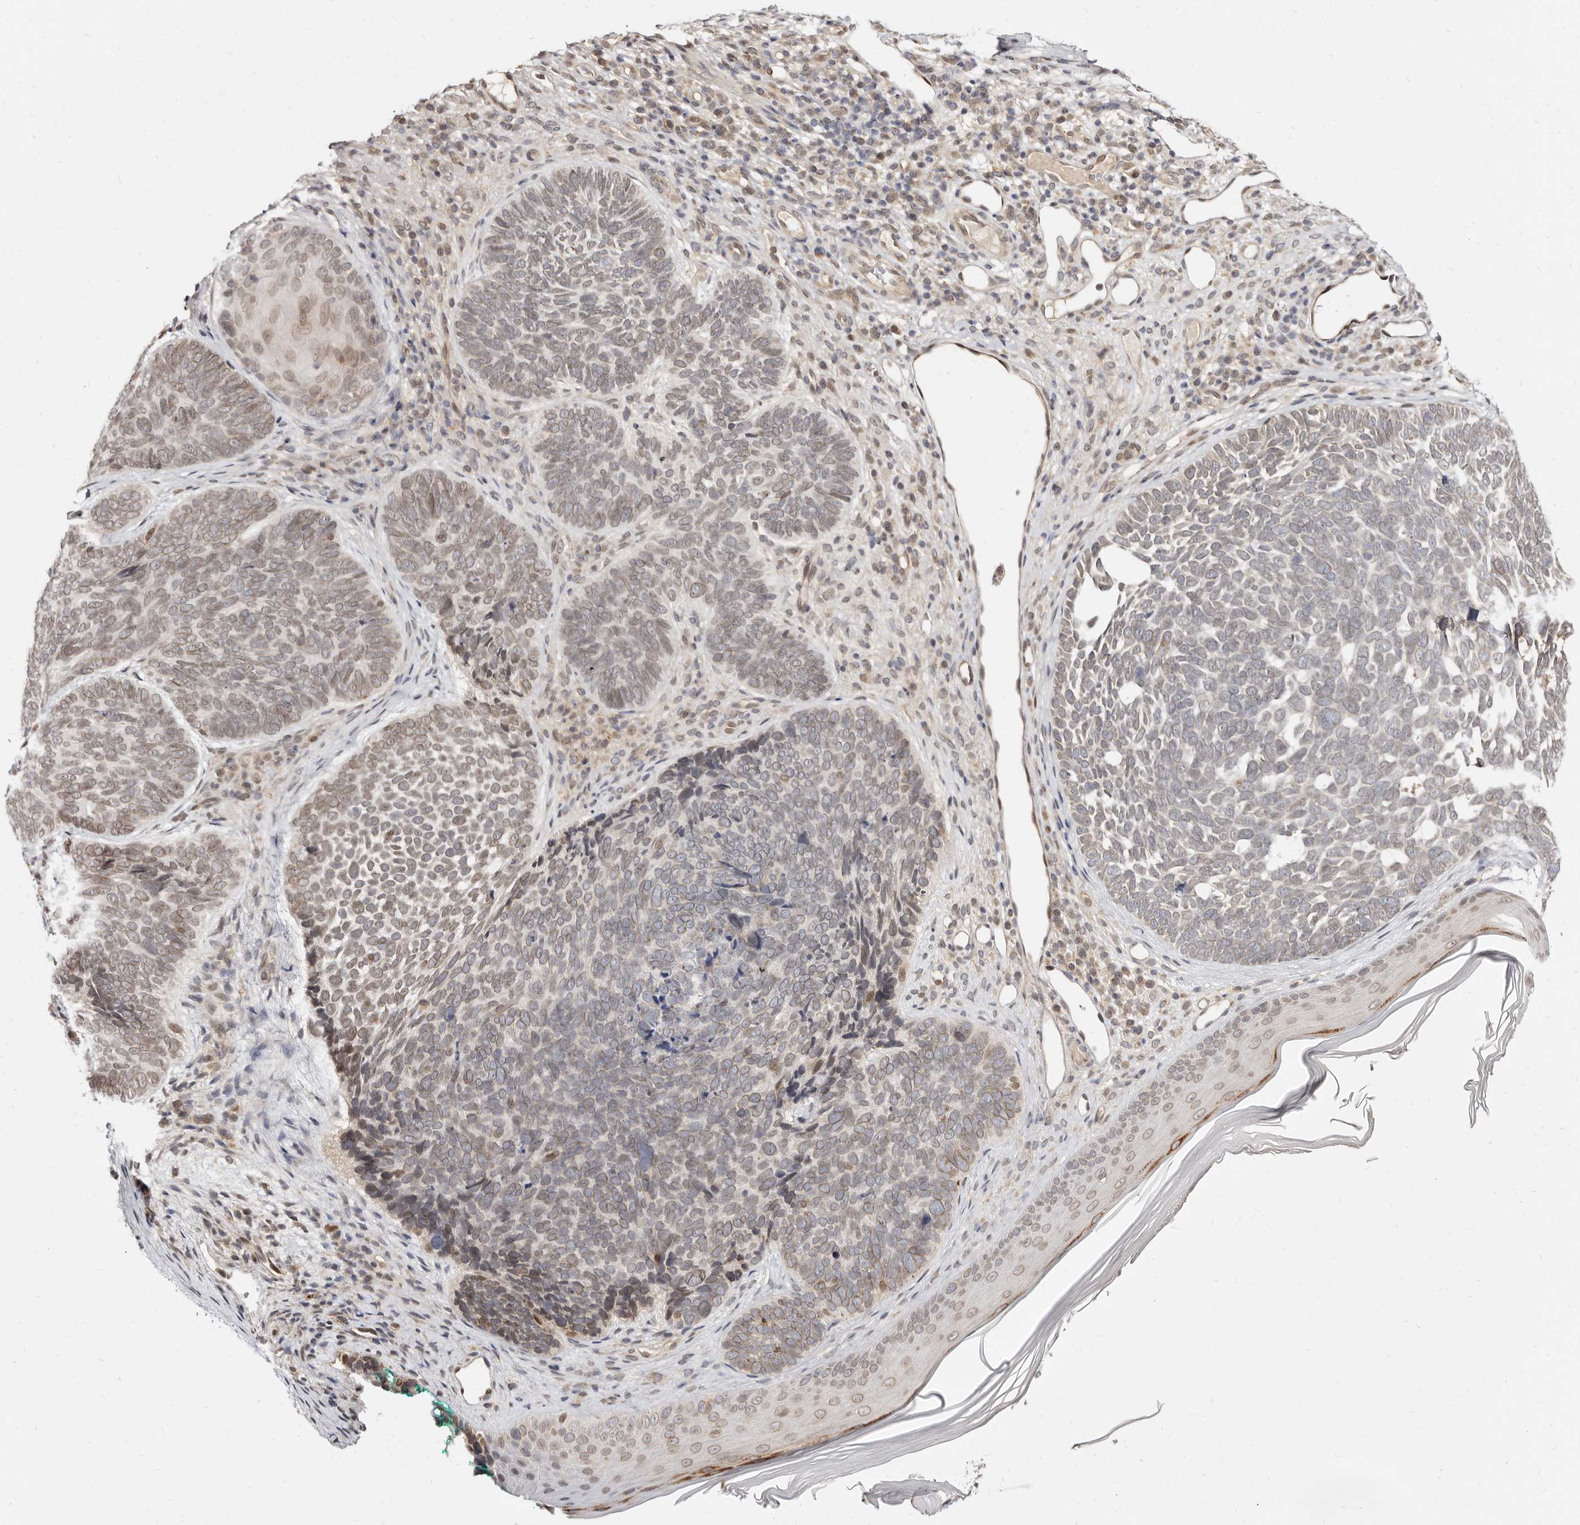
{"staining": {"intensity": "moderate", "quantity": "<25%", "location": "nuclear"}, "tissue": "skin cancer", "cell_type": "Tumor cells", "image_type": "cancer", "snomed": [{"axis": "morphology", "description": "Basal cell carcinoma"}, {"axis": "topography", "description": "Skin"}], "caption": "This histopathology image demonstrates skin cancer (basal cell carcinoma) stained with IHC to label a protein in brown. The nuclear of tumor cells show moderate positivity for the protein. Nuclei are counter-stained blue.", "gene": "LCORL", "patient": {"sex": "female", "age": 85}}